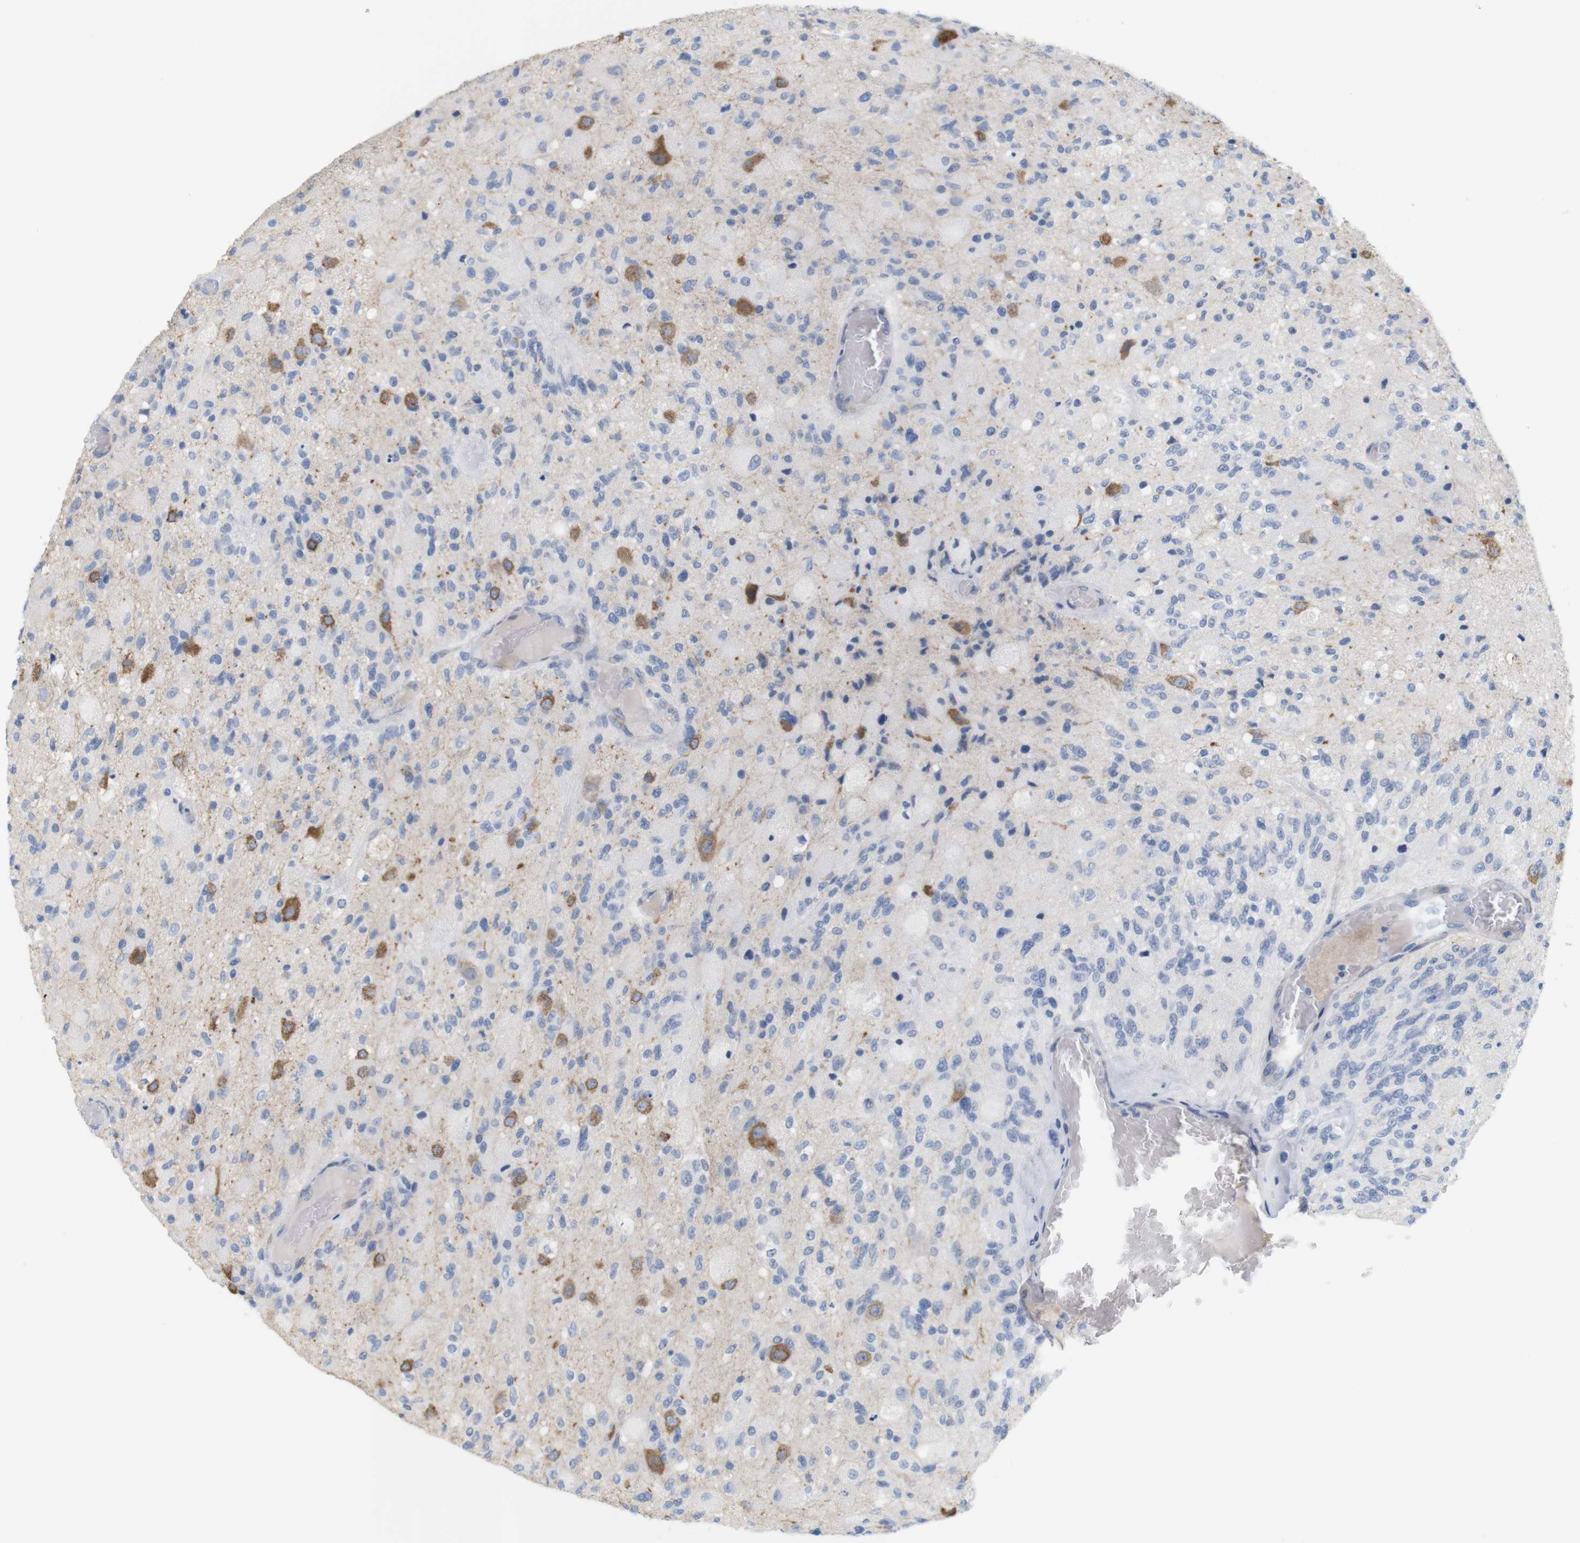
{"staining": {"intensity": "negative", "quantity": "none", "location": "none"}, "tissue": "glioma", "cell_type": "Tumor cells", "image_type": "cancer", "snomed": [{"axis": "morphology", "description": "Normal tissue, NOS"}, {"axis": "morphology", "description": "Glioma, malignant, High grade"}, {"axis": "topography", "description": "Cerebral cortex"}], "caption": "There is no significant positivity in tumor cells of glioma.", "gene": "ITPR1", "patient": {"sex": "male", "age": 77}}